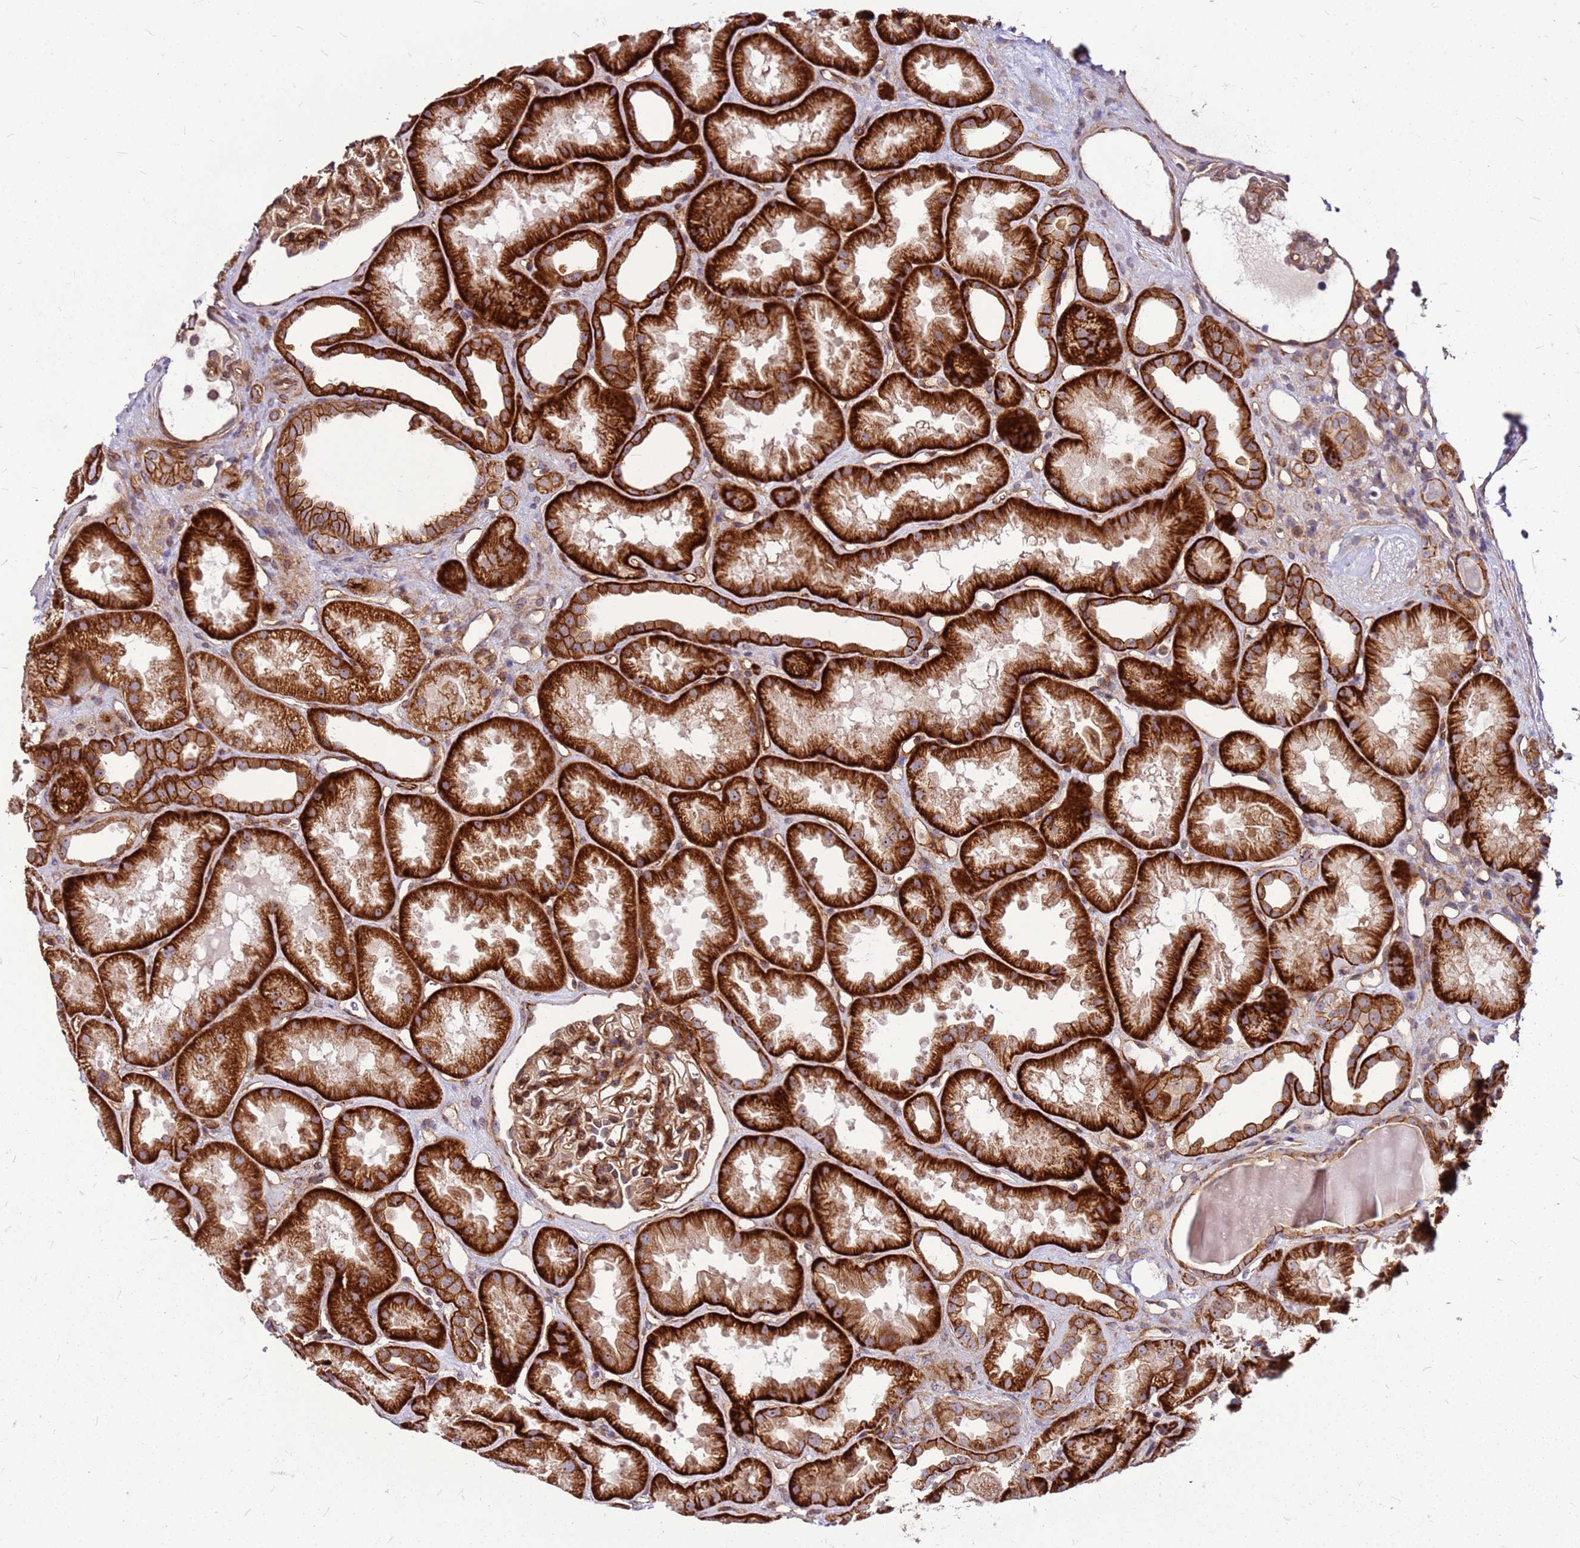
{"staining": {"intensity": "strong", "quantity": "25%-75%", "location": "cytoplasmic/membranous"}, "tissue": "kidney", "cell_type": "Cells in glomeruli", "image_type": "normal", "snomed": [{"axis": "morphology", "description": "Normal tissue, NOS"}, {"axis": "topography", "description": "Kidney"}], "caption": "Immunohistochemistry histopathology image of benign kidney: kidney stained using immunohistochemistry (IHC) reveals high levels of strong protein expression localized specifically in the cytoplasmic/membranous of cells in glomeruli, appearing as a cytoplasmic/membranous brown color.", "gene": "TOPAZ1", "patient": {"sex": "male", "age": 61}}